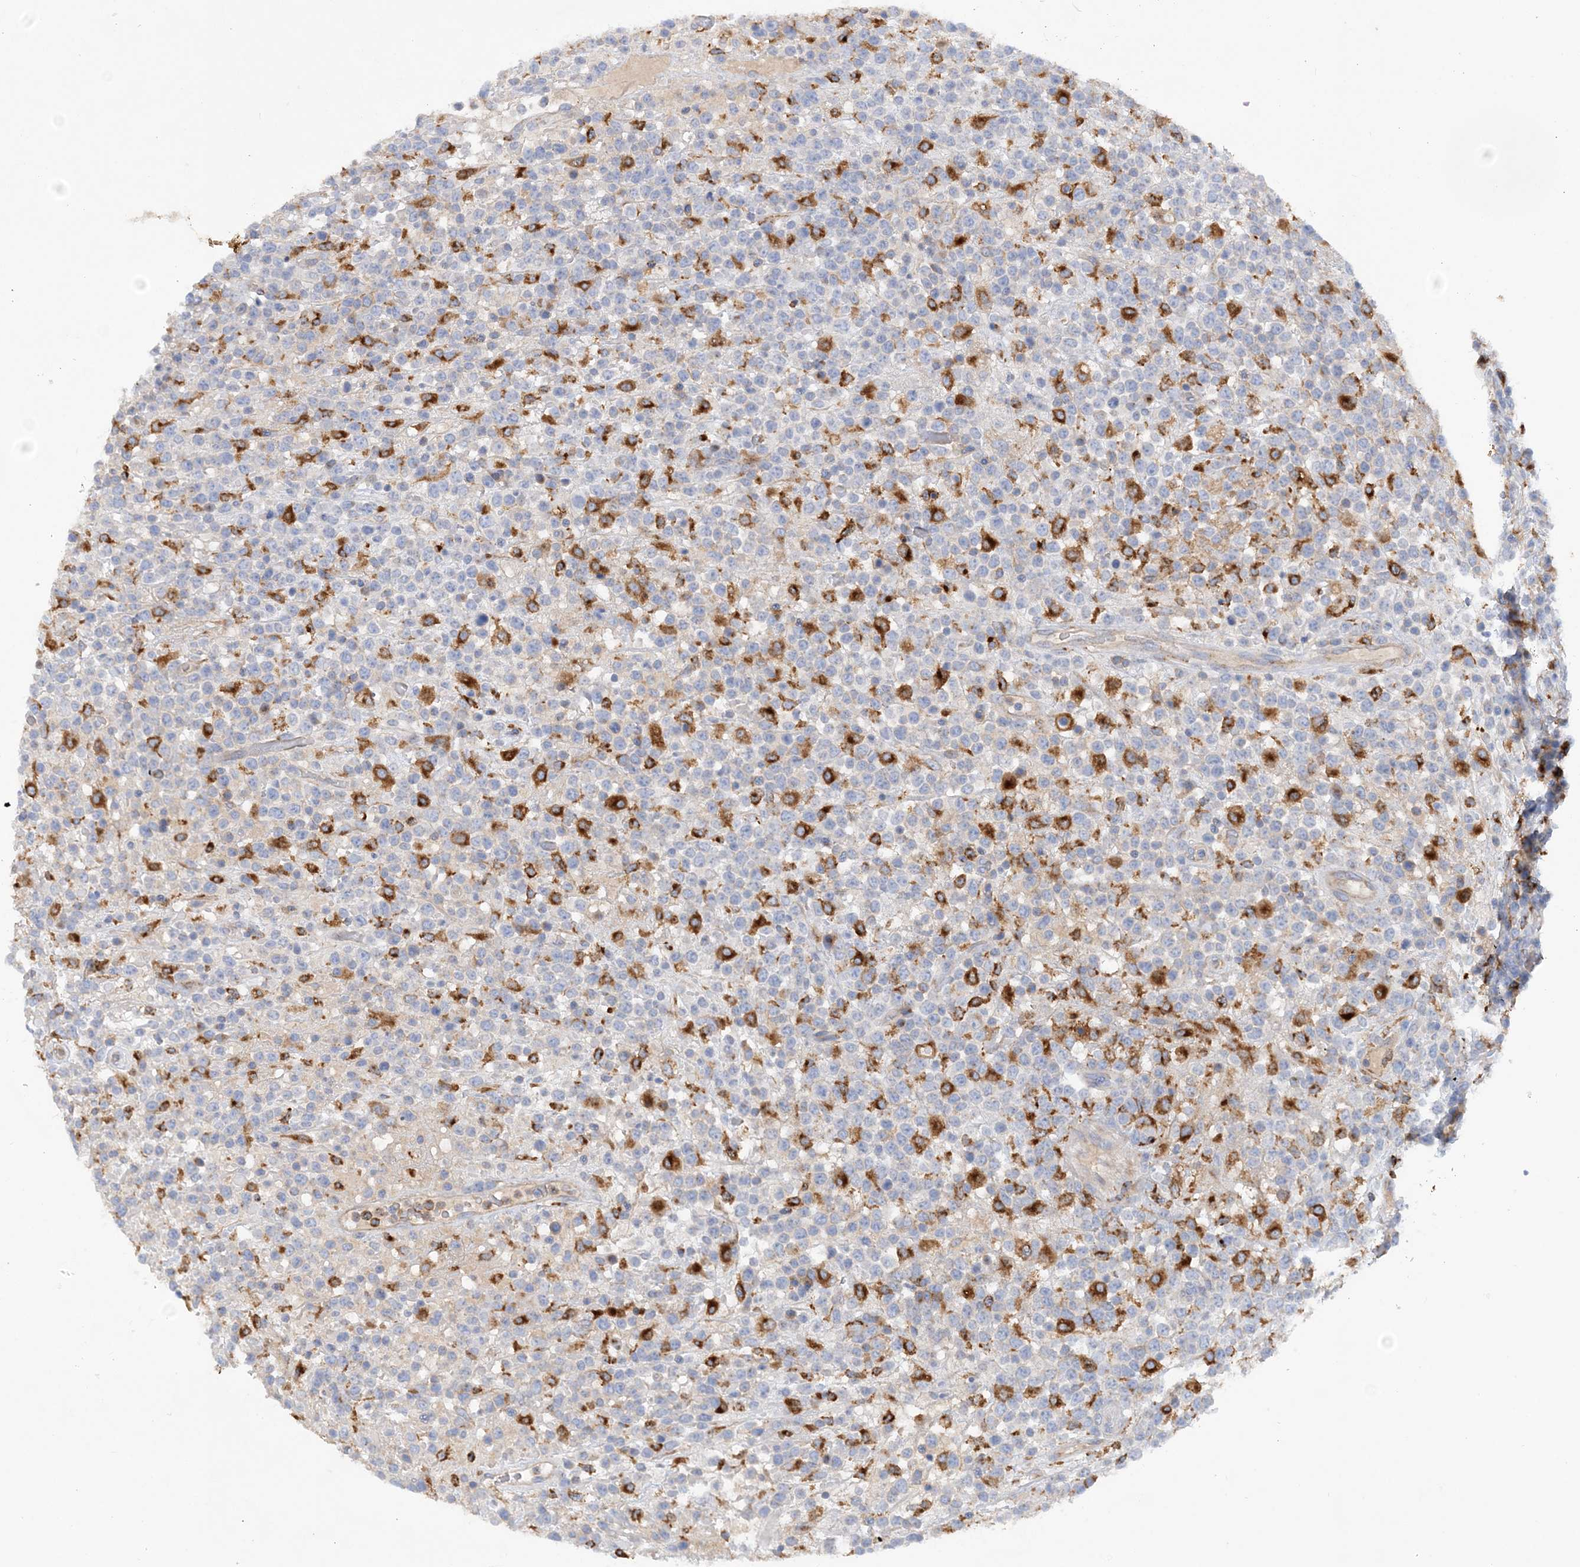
{"staining": {"intensity": "strong", "quantity": "<25%", "location": "cytoplasmic/membranous"}, "tissue": "lymphoma", "cell_type": "Tumor cells", "image_type": "cancer", "snomed": [{"axis": "morphology", "description": "Malignant lymphoma, non-Hodgkin's type, High grade"}, {"axis": "topography", "description": "Colon"}], "caption": "A histopathology image of human malignant lymphoma, non-Hodgkin's type (high-grade) stained for a protein reveals strong cytoplasmic/membranous brown staining in tumor cells.", "gene": "GRINA", "patient": {"sex": "female", "age": 53}}